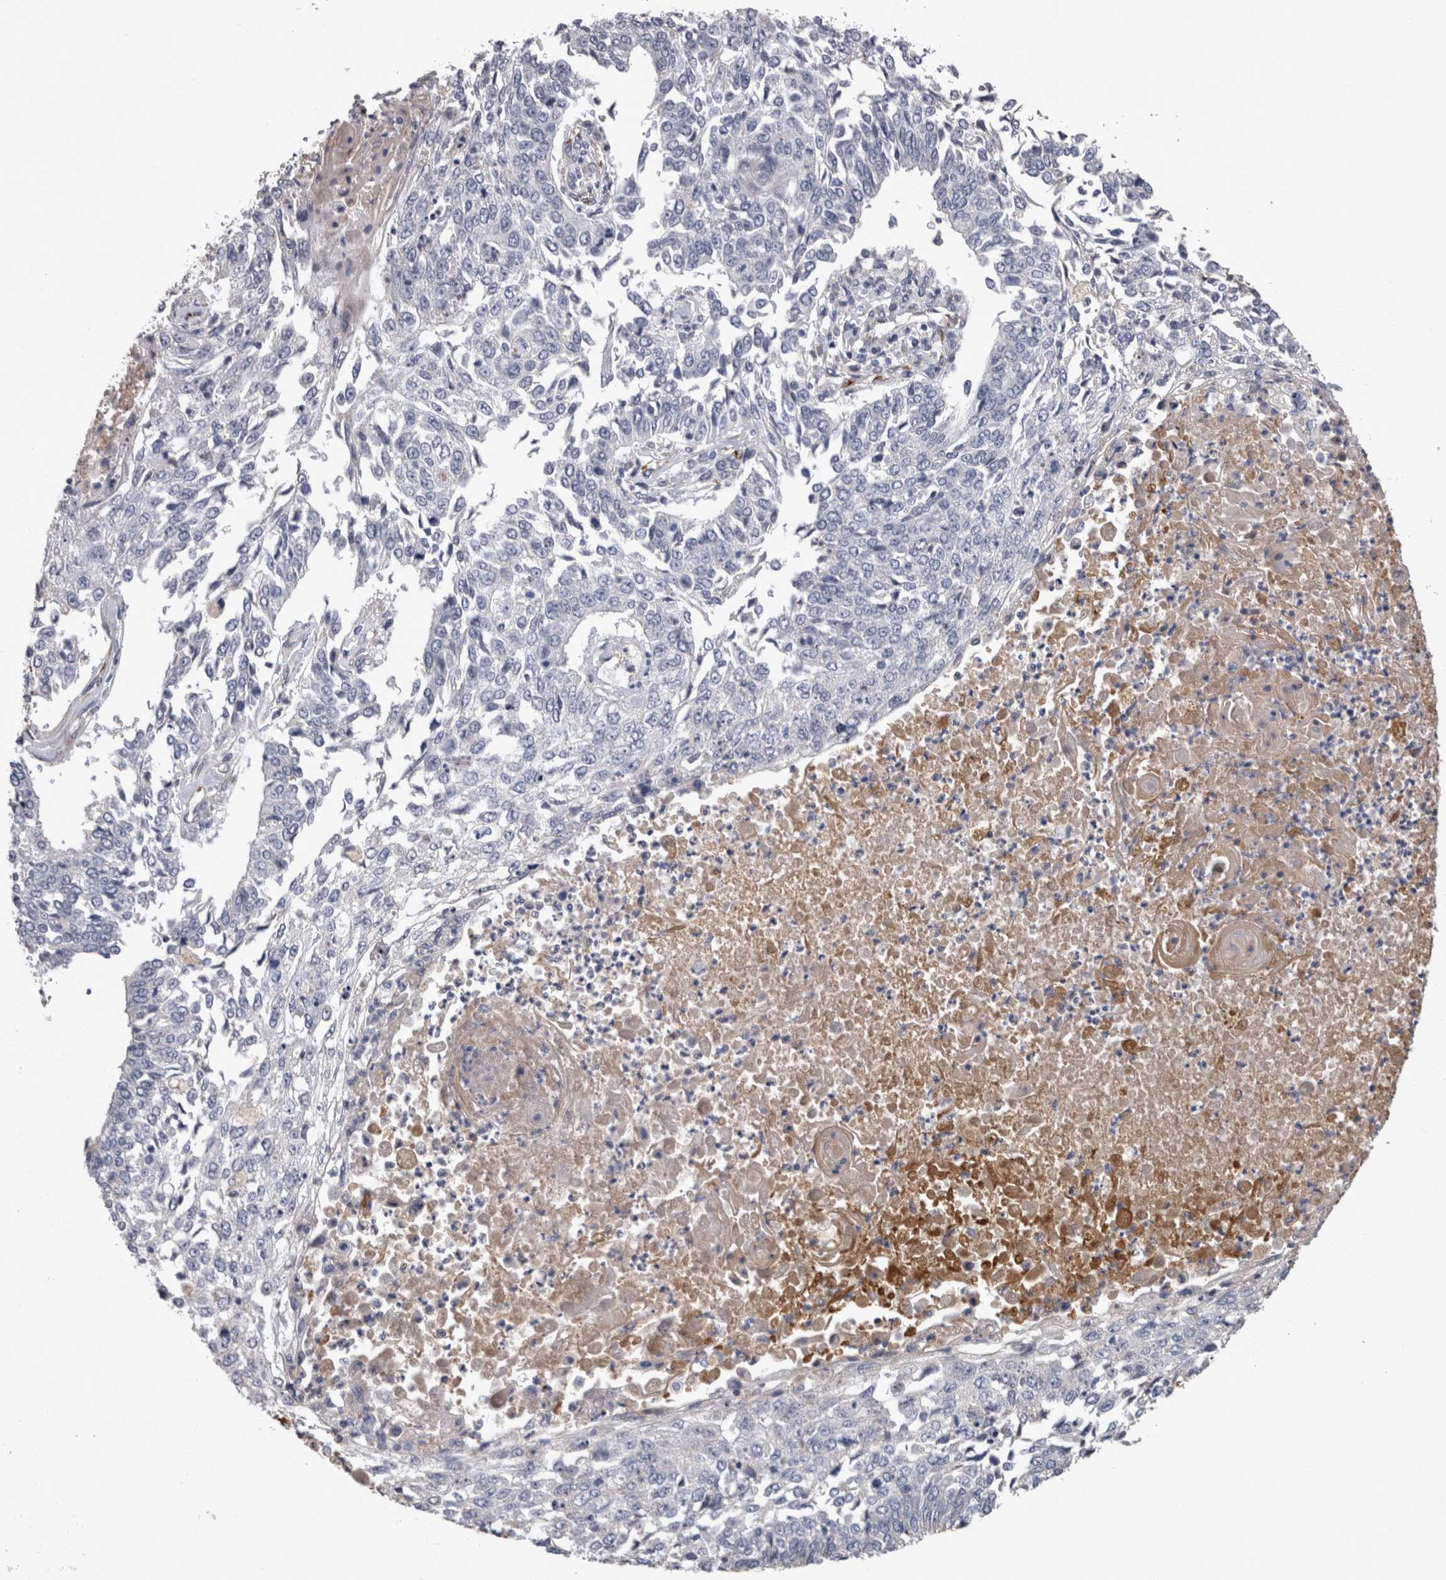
{"staining": {"intensity": "negative", "quantity": "none", "location": "none"}, "tissue": "lung cancer", "cell_type": "Tumor cells", "image_type": "cancer", "snomed": [{"axis": "morphology", "description": "Normal tissue, NOS"}, {"axis": "morphology", "description": "Squamous cell carcinoma, NOS"}, {"axis": "topography", "description": "Cartilage tissue"}, {"axis": "topography", "description": "Bronchus"}, {"axis": "topography", "description": "Lung"}, {"axis": "topography", "description": "Peripheral nerve tissue"}], "caption": "A high-resolution image shows immunohistochemistry (IHC) staining of lung squamous cell carcinoma, which demonstrates no significant positivity in tumor cells. Nuclei are stained in blue.", "gene": "STC1", "patient": {"sex": "female", "age": 49}}